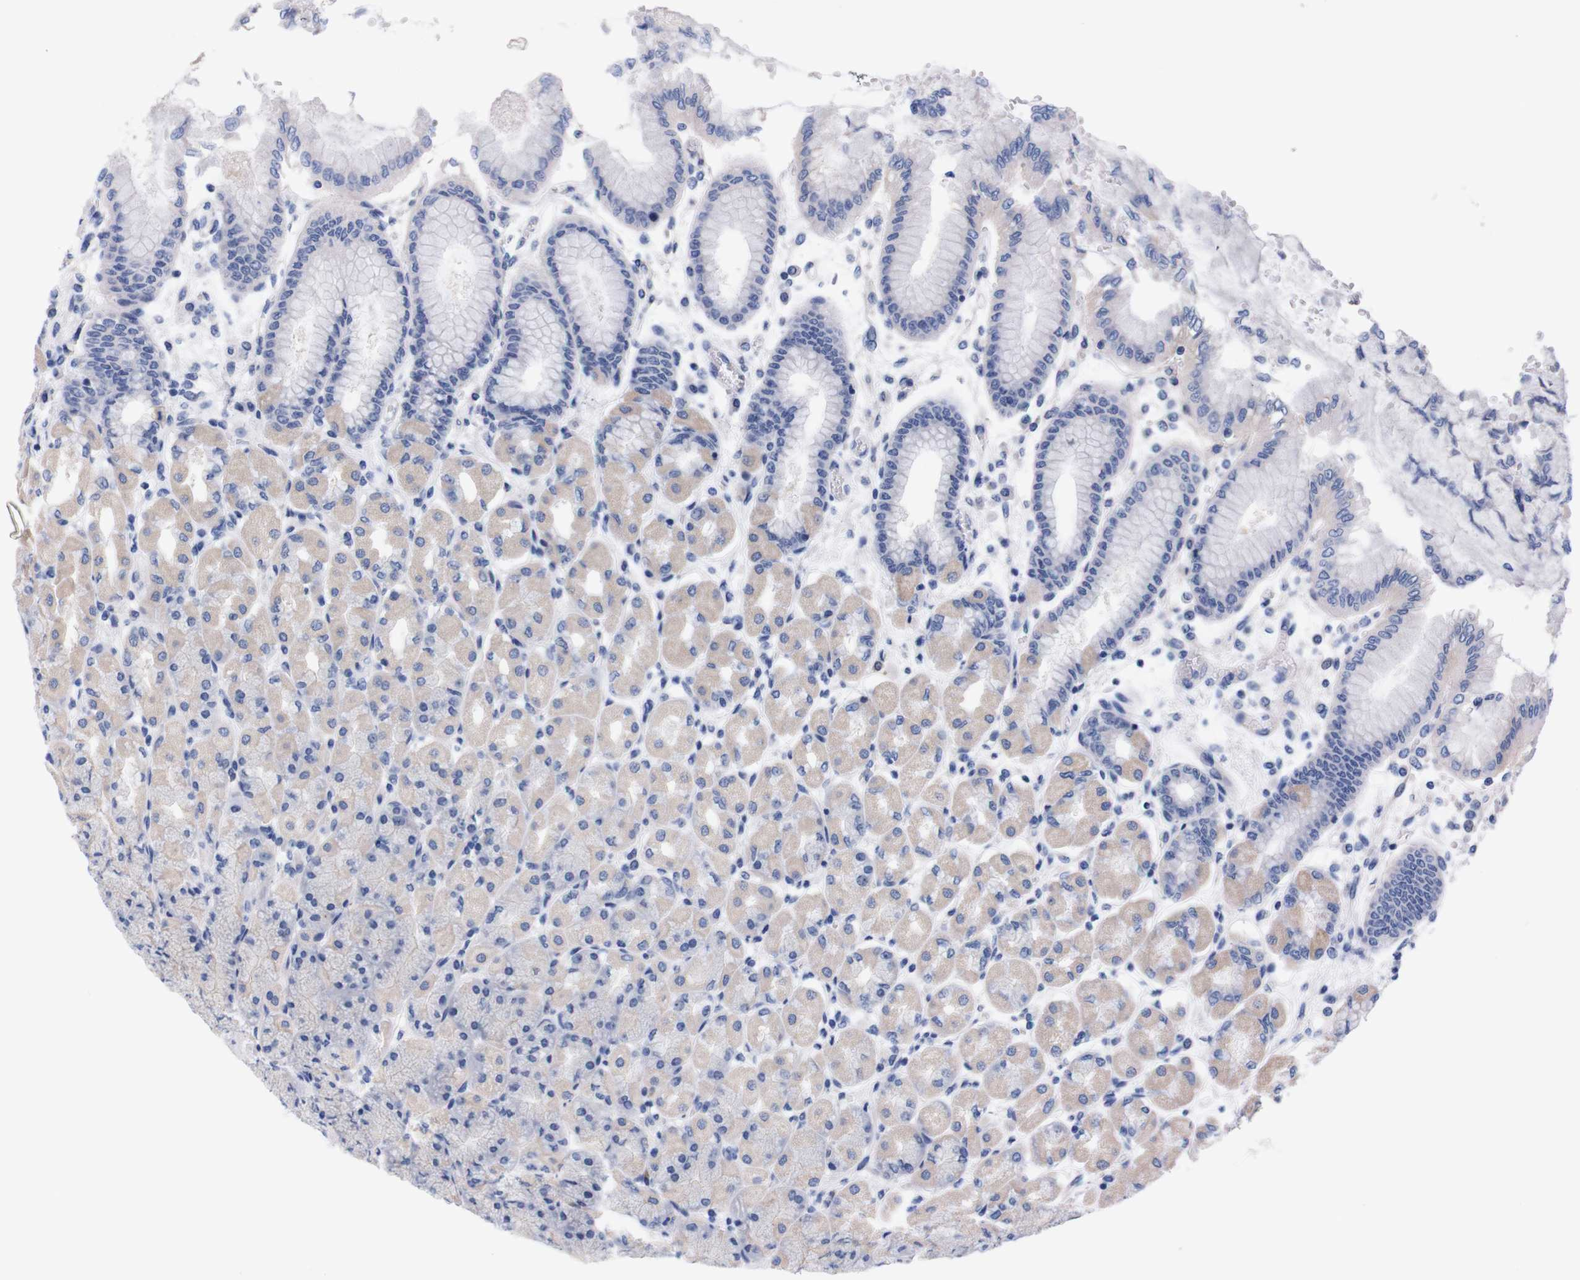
{"staining": {"intensity": "weak", "quantity": "<25%", "location": "cytoplasmic/membranous"}, "tissue": "stomach", "cell_type": "Glandular cells", "image_type": "normal", "snomed": [{"axis": "morphology", "description": "Normal tissue, NOS"}, {"axis": "topography", "description": "Stomach, upper"}], "caption": "Micrograph shows no protein positivity in glandular cells of unremarkable stomach.", "gene": "FAM210A", "patient": {"sex": "female", "age": 56}}